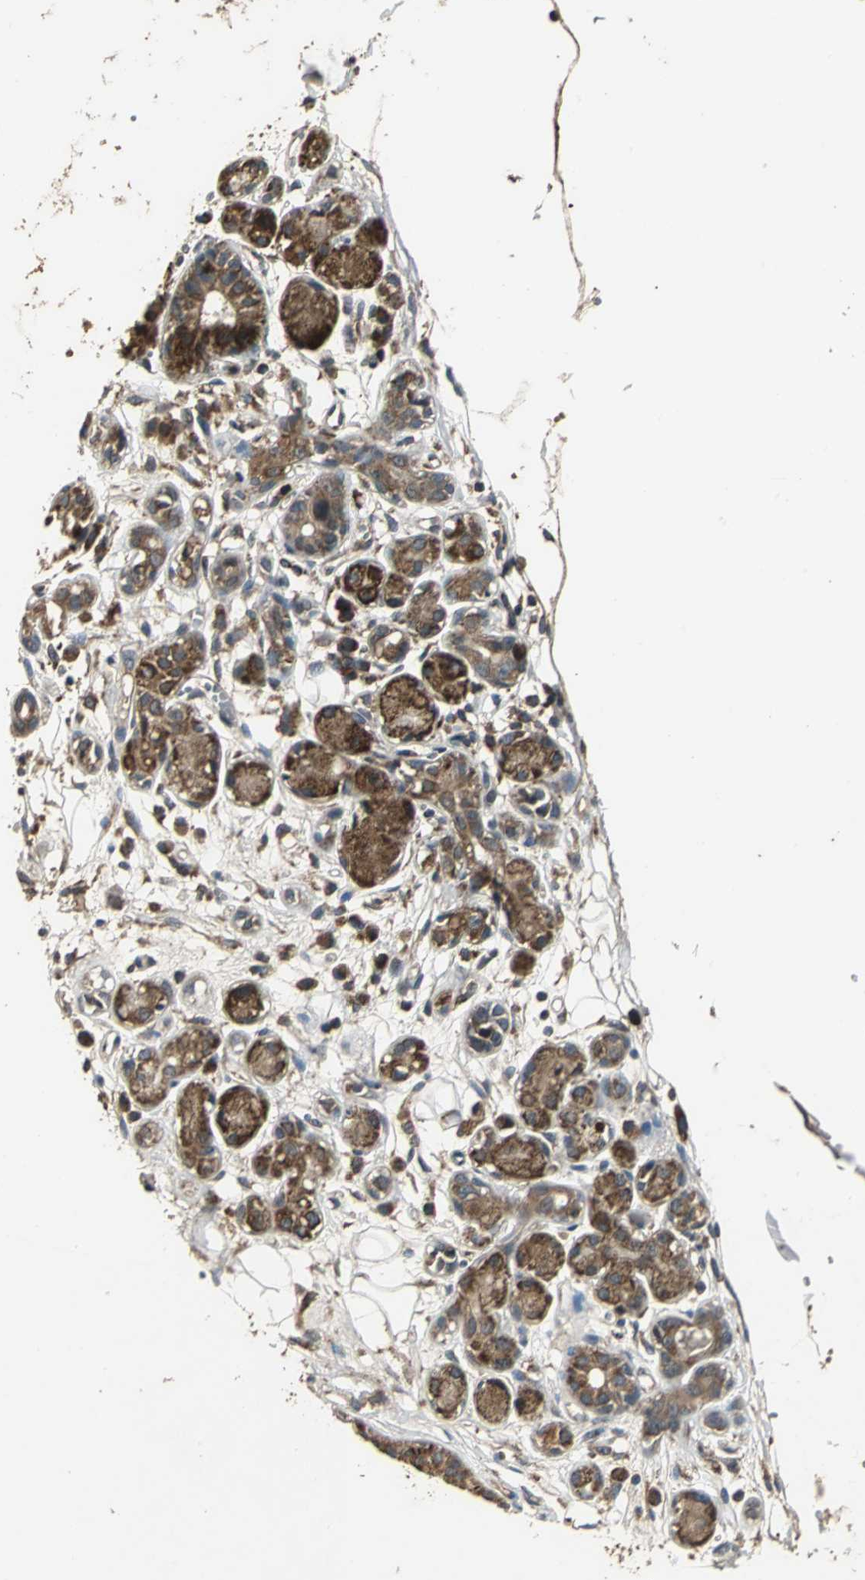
{"staining": {"intensity": "negative", "quantity": "none", "location": "none"}, "tissue": "adipose tissue", "cell_type": "Adipocytes", "image_type": "normal", "snomed": [{"axis": "morphology", "description": "Normal tissue, NOS"}, {"axis": "morphology", "description": "Inflammation, NOS"}, {"axis": "topography", "description": "Vascular tissue"}, {"axis": "topography", "description": "Salivary gland"}], "caption": "Photomicrograph shows no protein staining in adipocytes of benign adipose tissue. (DAB (3,3'-diaminobenzidine) IHC with hematoxylin counter stain).", "gene": "ZNF608", "patient": {"sex": "female", "age": 75}}